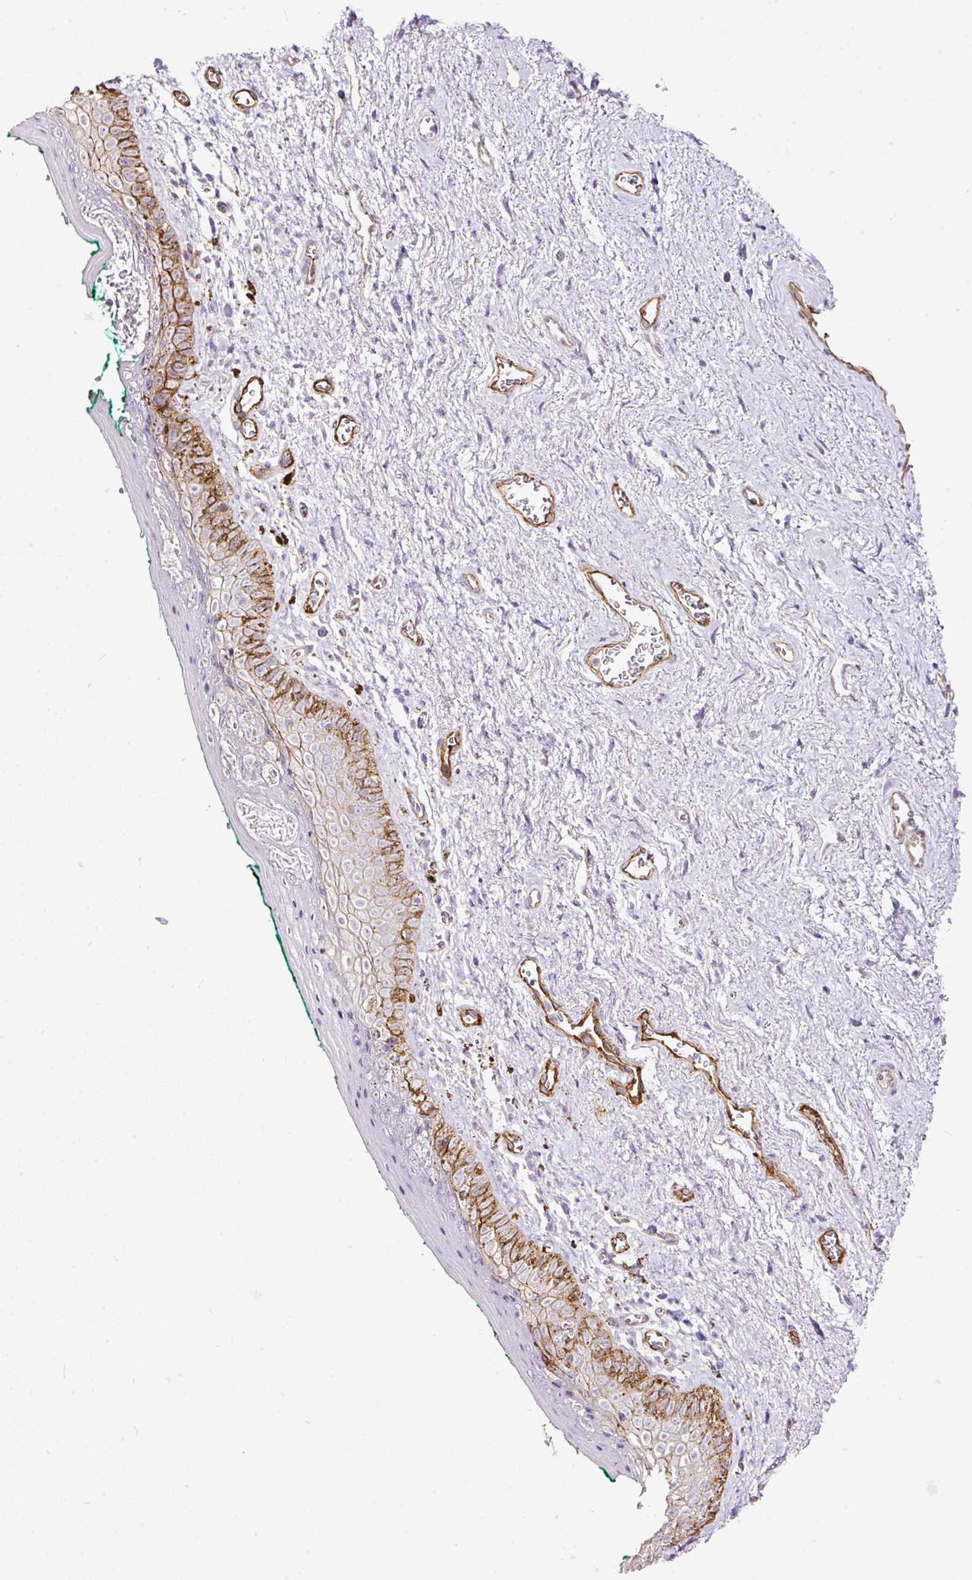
{"staining": {"intensity": "moderate", "quantity": "<25%", "location": "cytoplasmic/membranous"}, "tissue": "vagina", "cell_type": "Squamous epithelial cells", "image_type": "normal", "snomed": [{"axis": "morphology", "description": "Normal tissue, NOS"}, {"axis": "topography", "description": "Vulva"}, {"axis": "topography", "description": "Vagina"}, {"axis": "topography", "description": "Peripheral nerve tissue"}], "caption": "Moderate cytoplasmic/membranous staining for a protein is seen in about <25% of squamous epithelial cells of normal vagina using immunohistochemistry (IHC).", "gene": "MAGEB16", "patient": {"sex": "female", "age": 66}}